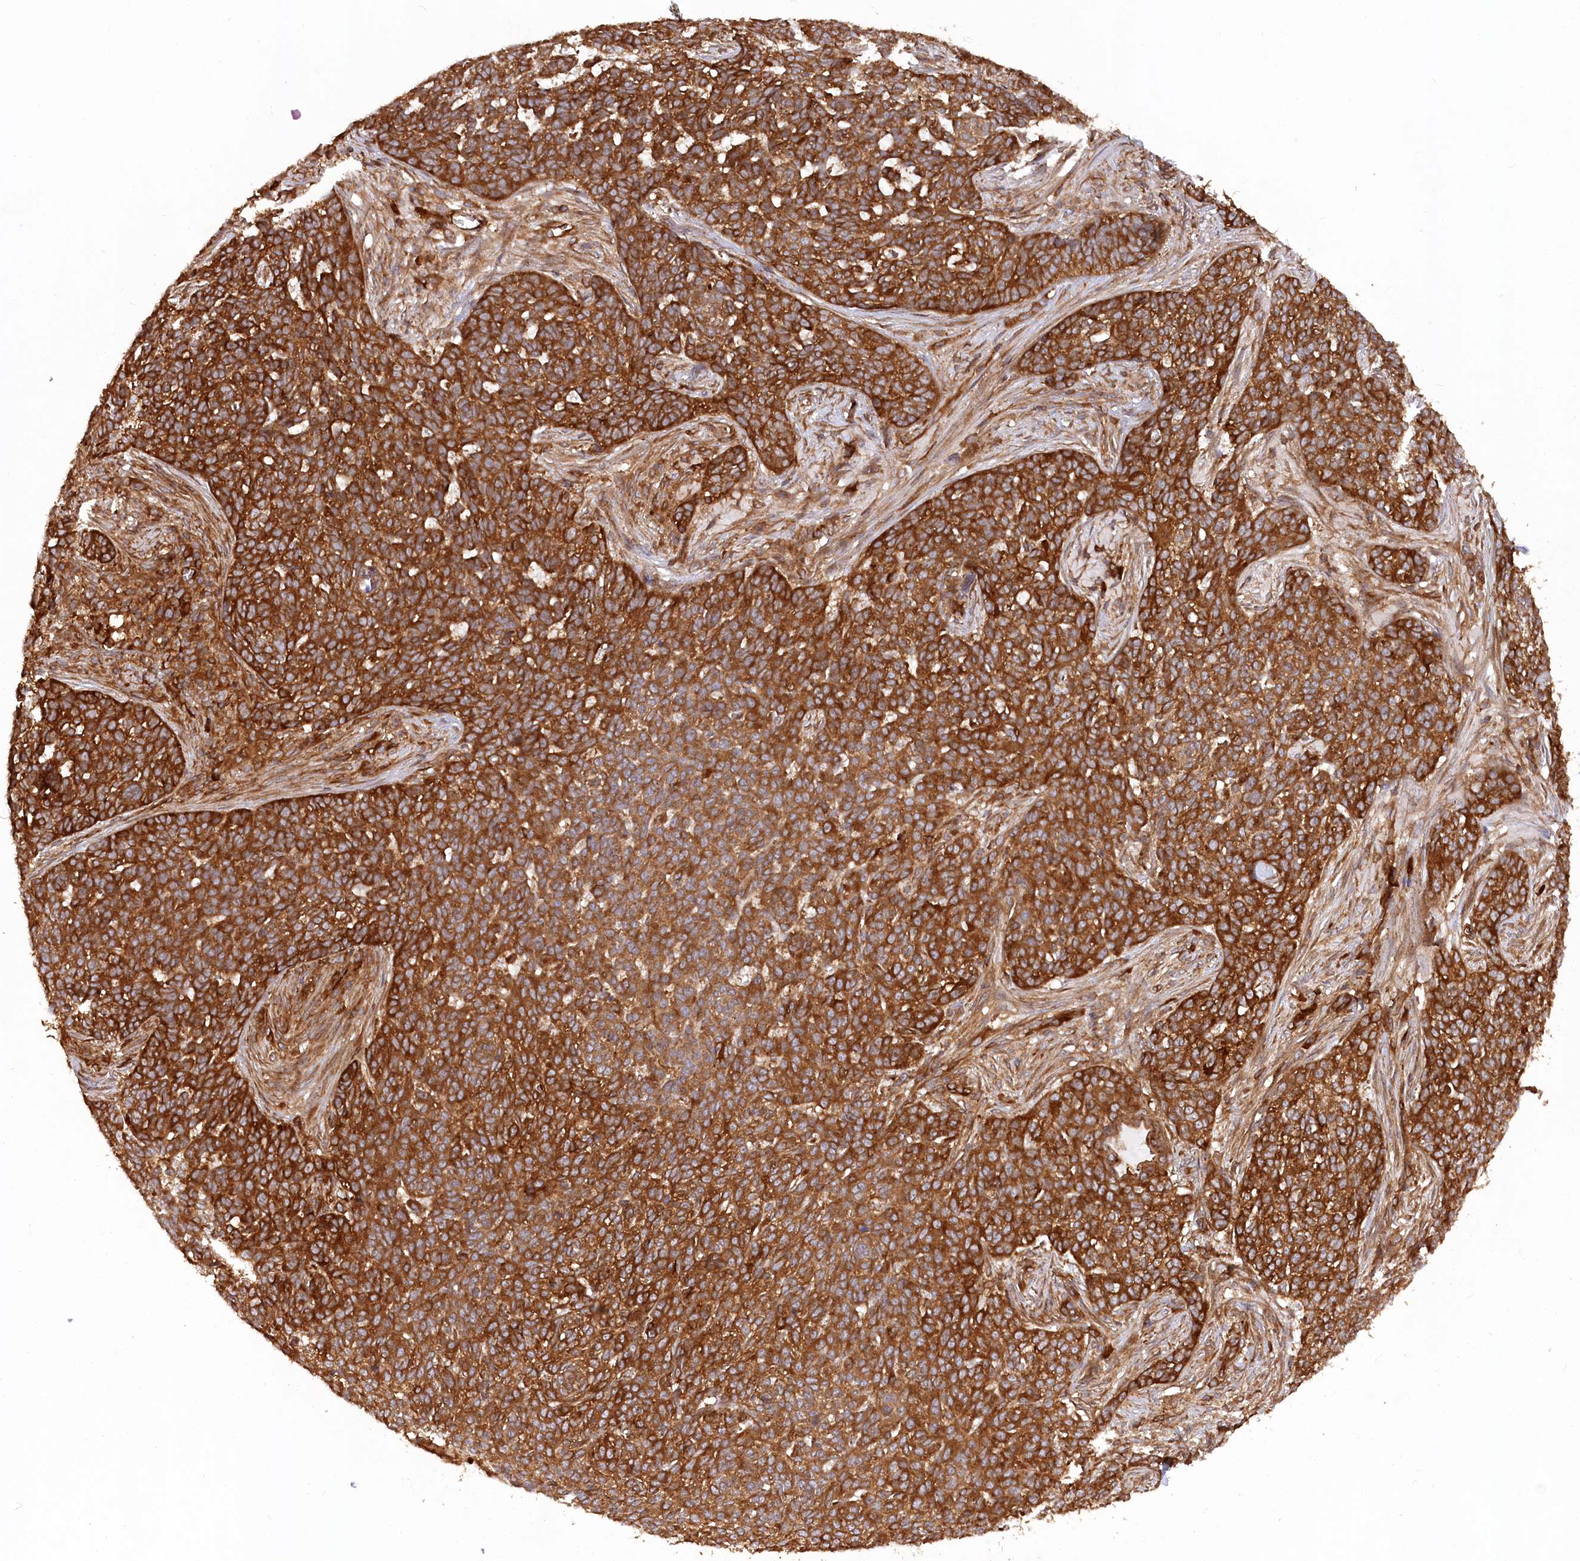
{"staining": {"intensity": "strong", "quantity": ">75%", "location": "cytoplasmic/membranous"}, "tissue": "skin cancer", "cell_type": "Tumor cells", "image_type": "cancer", "snomed": [{"axis": "morphology", "description": "Basal cell carcinoma"}, {"axis": "topography", "description": "Skin"}], "caption": "A high amount of strong cytoplasmic/membranous staining is present in approximately >75% of tumor cells in skin cancer (basal cell carcinoma) tissue.", "gene": "PAIP2", "patient": {"sex": "male", "age": 85}}